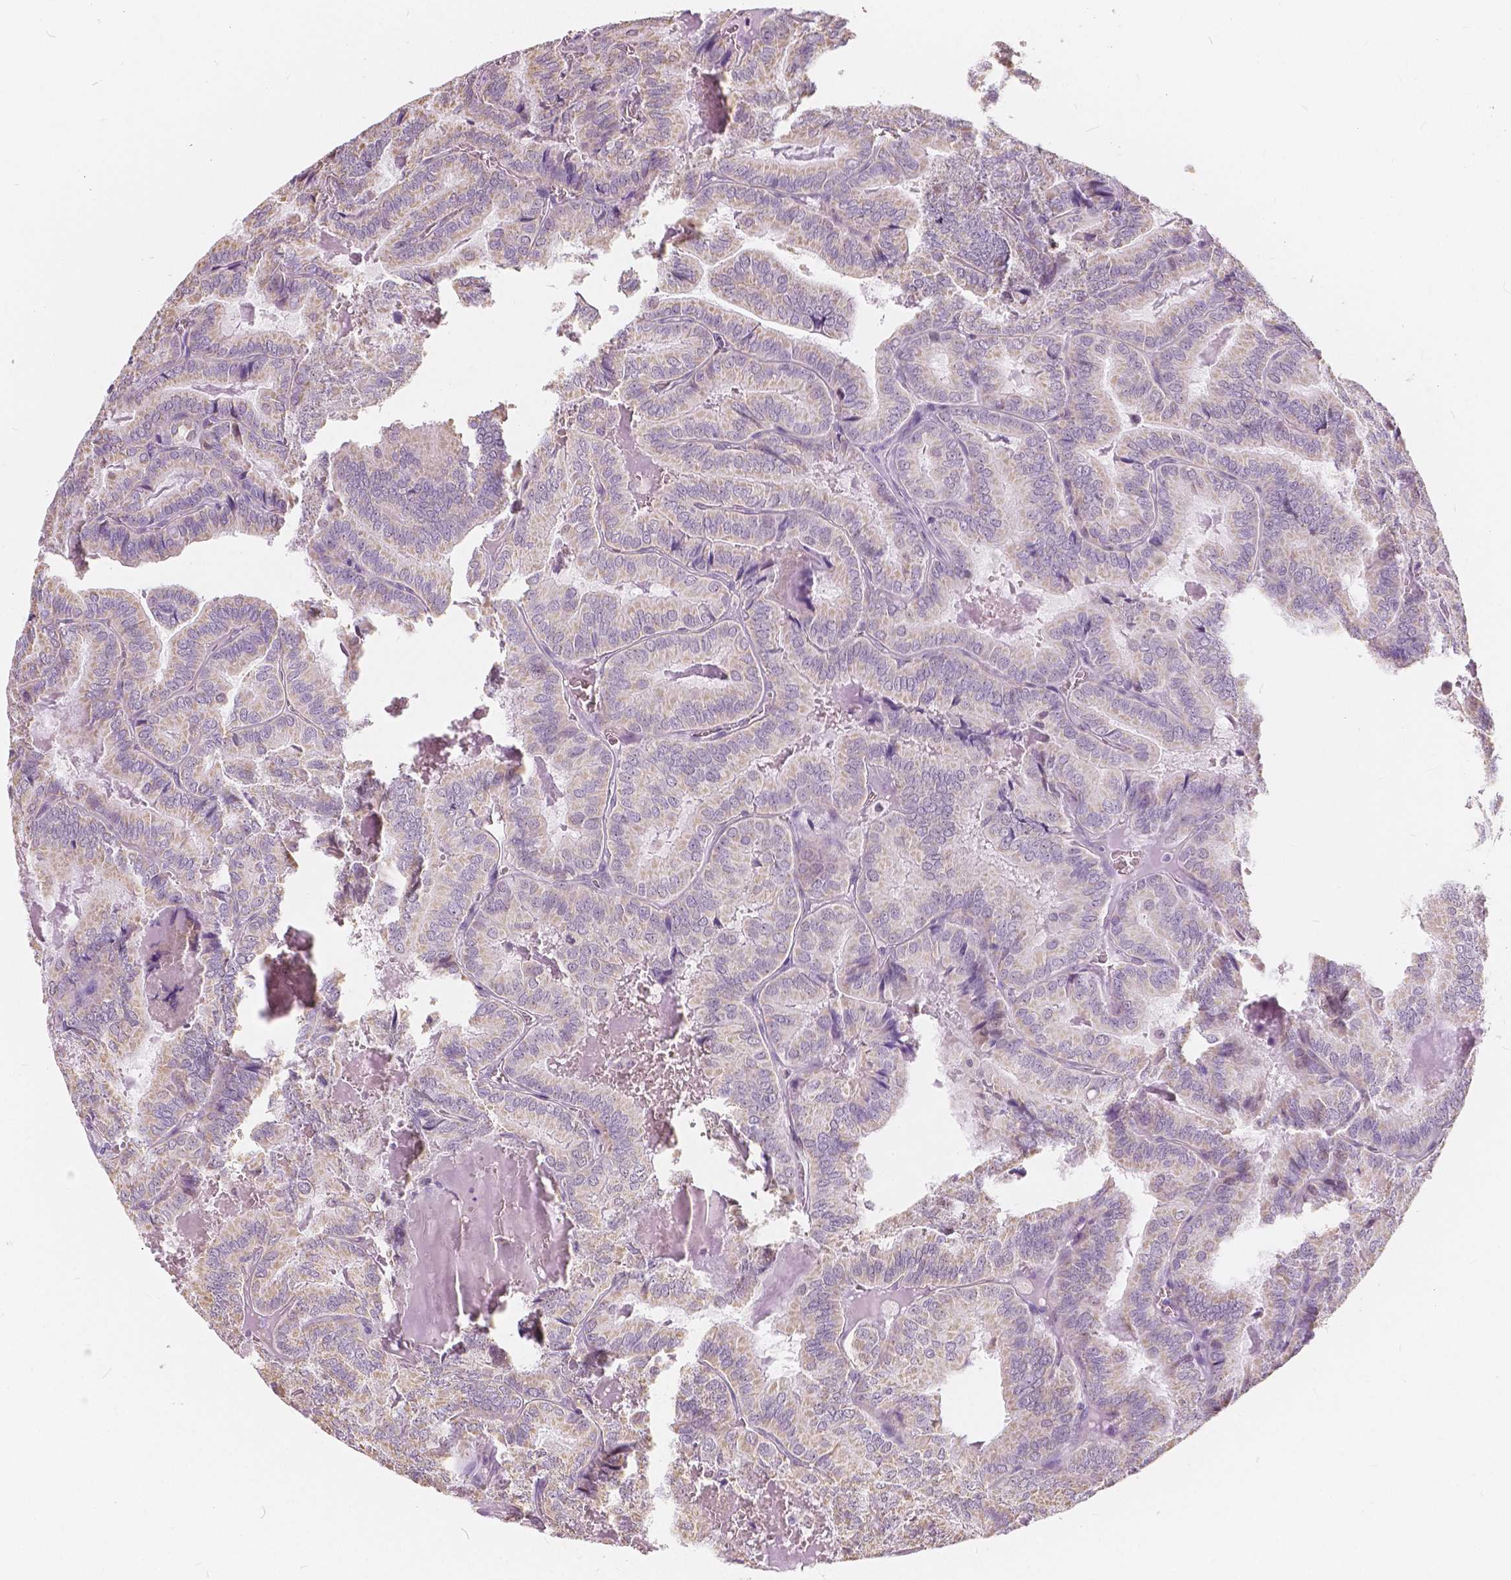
{"staining": {"intensity": "weak", "quantity": "25%-75%", "location": "cytoplasmic/membranous"}, "tissue": "thyroid cancer", "cell_type": "Tumor cells", "image_type": "cancer", "snomed": [{"axis": "morphology", "description": "Papillary adenocarcinoma, NOS"}, {"axis": "topography", "description": "Thyroid gland"}], "caption": "Weak cytoplasmic/membranous positivity is present in about 25%-75% of tumor cells in thyroid papillary adenocarcinoma.", "gene": "NOLC1", "patient": {"sex": "female", "age": 75}}